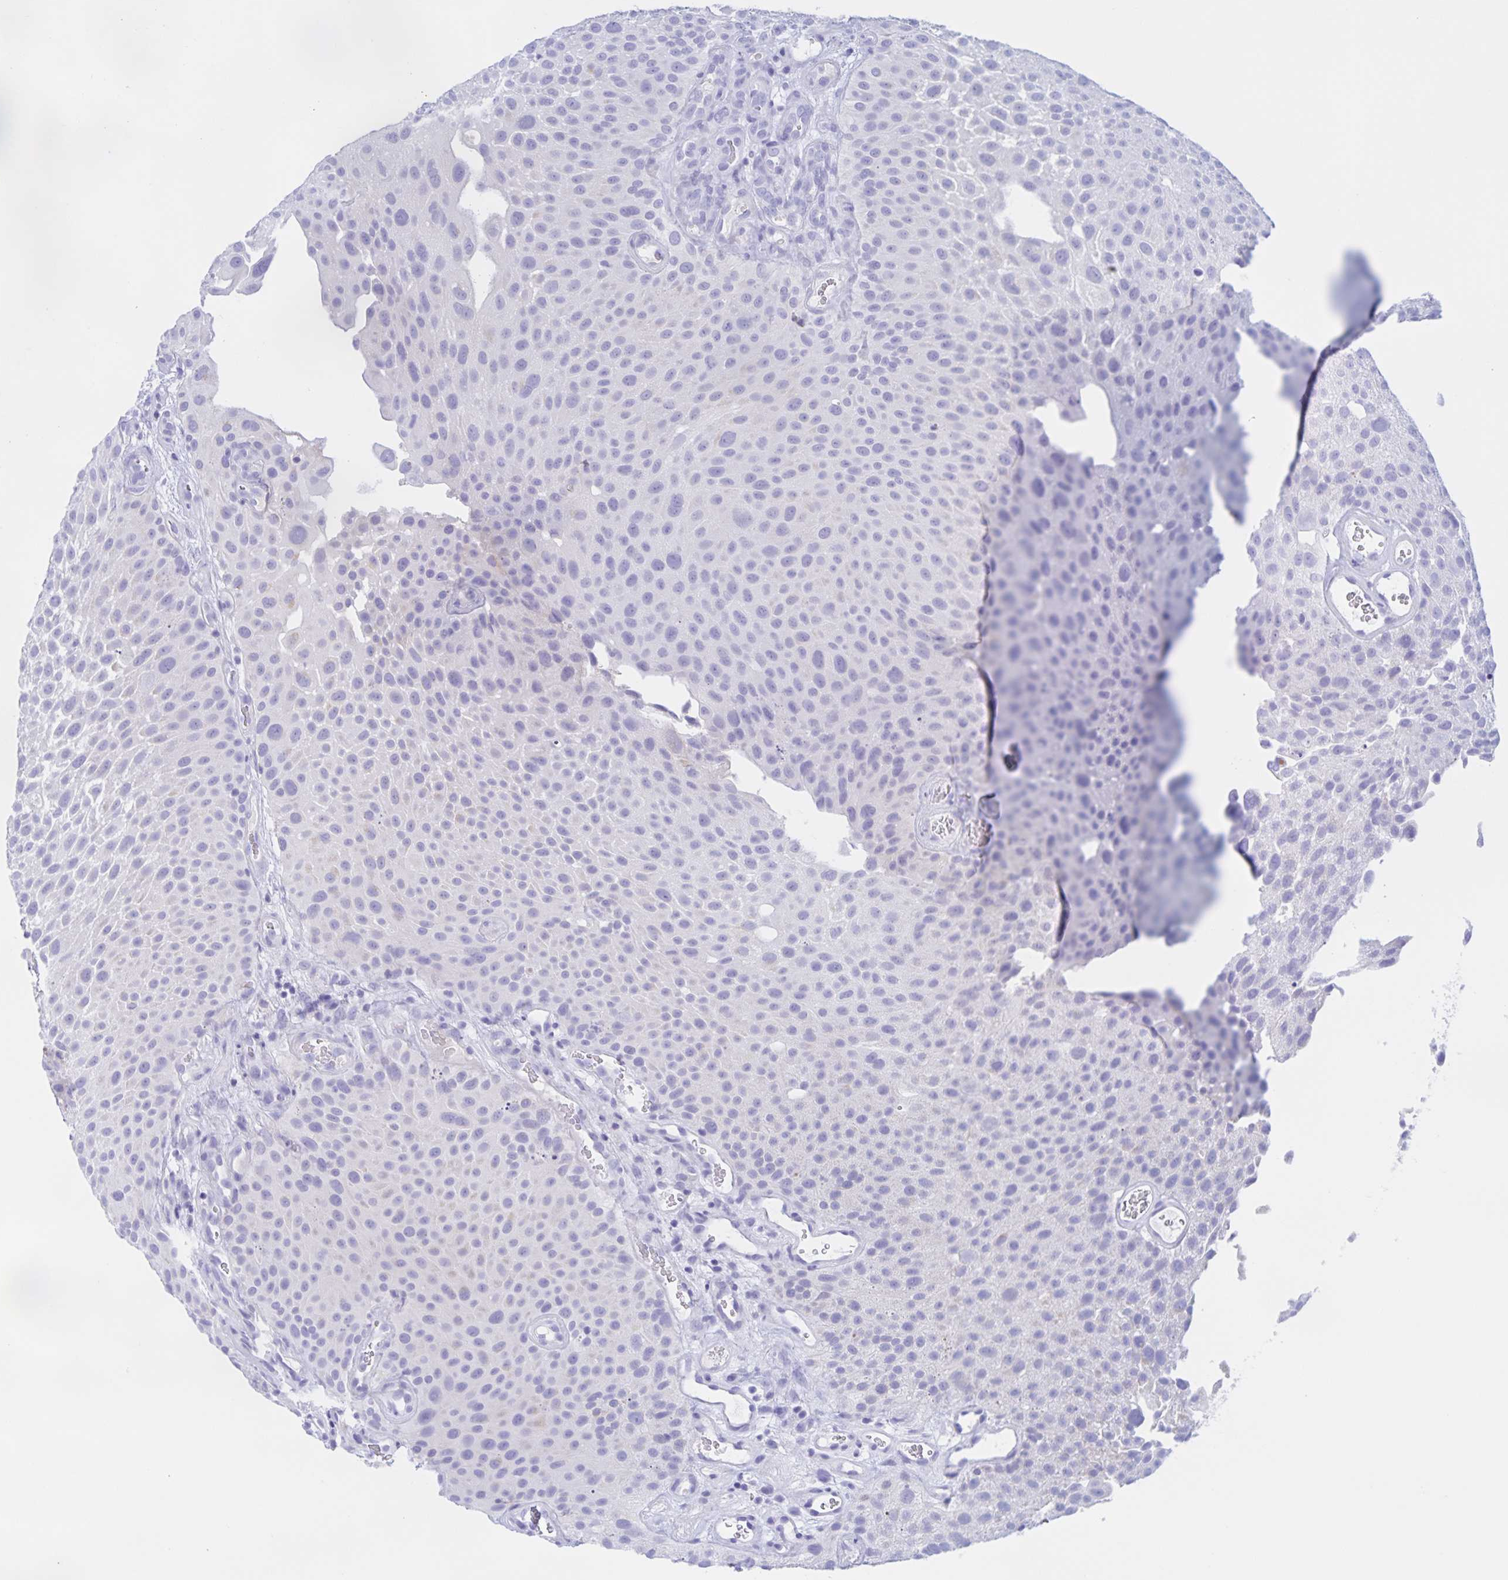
{"staining": {"intensity": "negative", "quantity": "none", "location": "none"}, "tissue": "urothelial cancer", "cell_type": "Tumor cells", "image_type": "cancer", "snomed": [{"axis": "morphology", "description": "Urothelial carcinoma, Low grade"}, {"axis": "topography", "description": "Urinary bladder"}], "caption": "Urothelial cancer stained for a protein using immunohistochemistry reveals no positivity tumor cells.", "gene": "CATSPER4", "patient": {"sex": "male", "age": 72}}